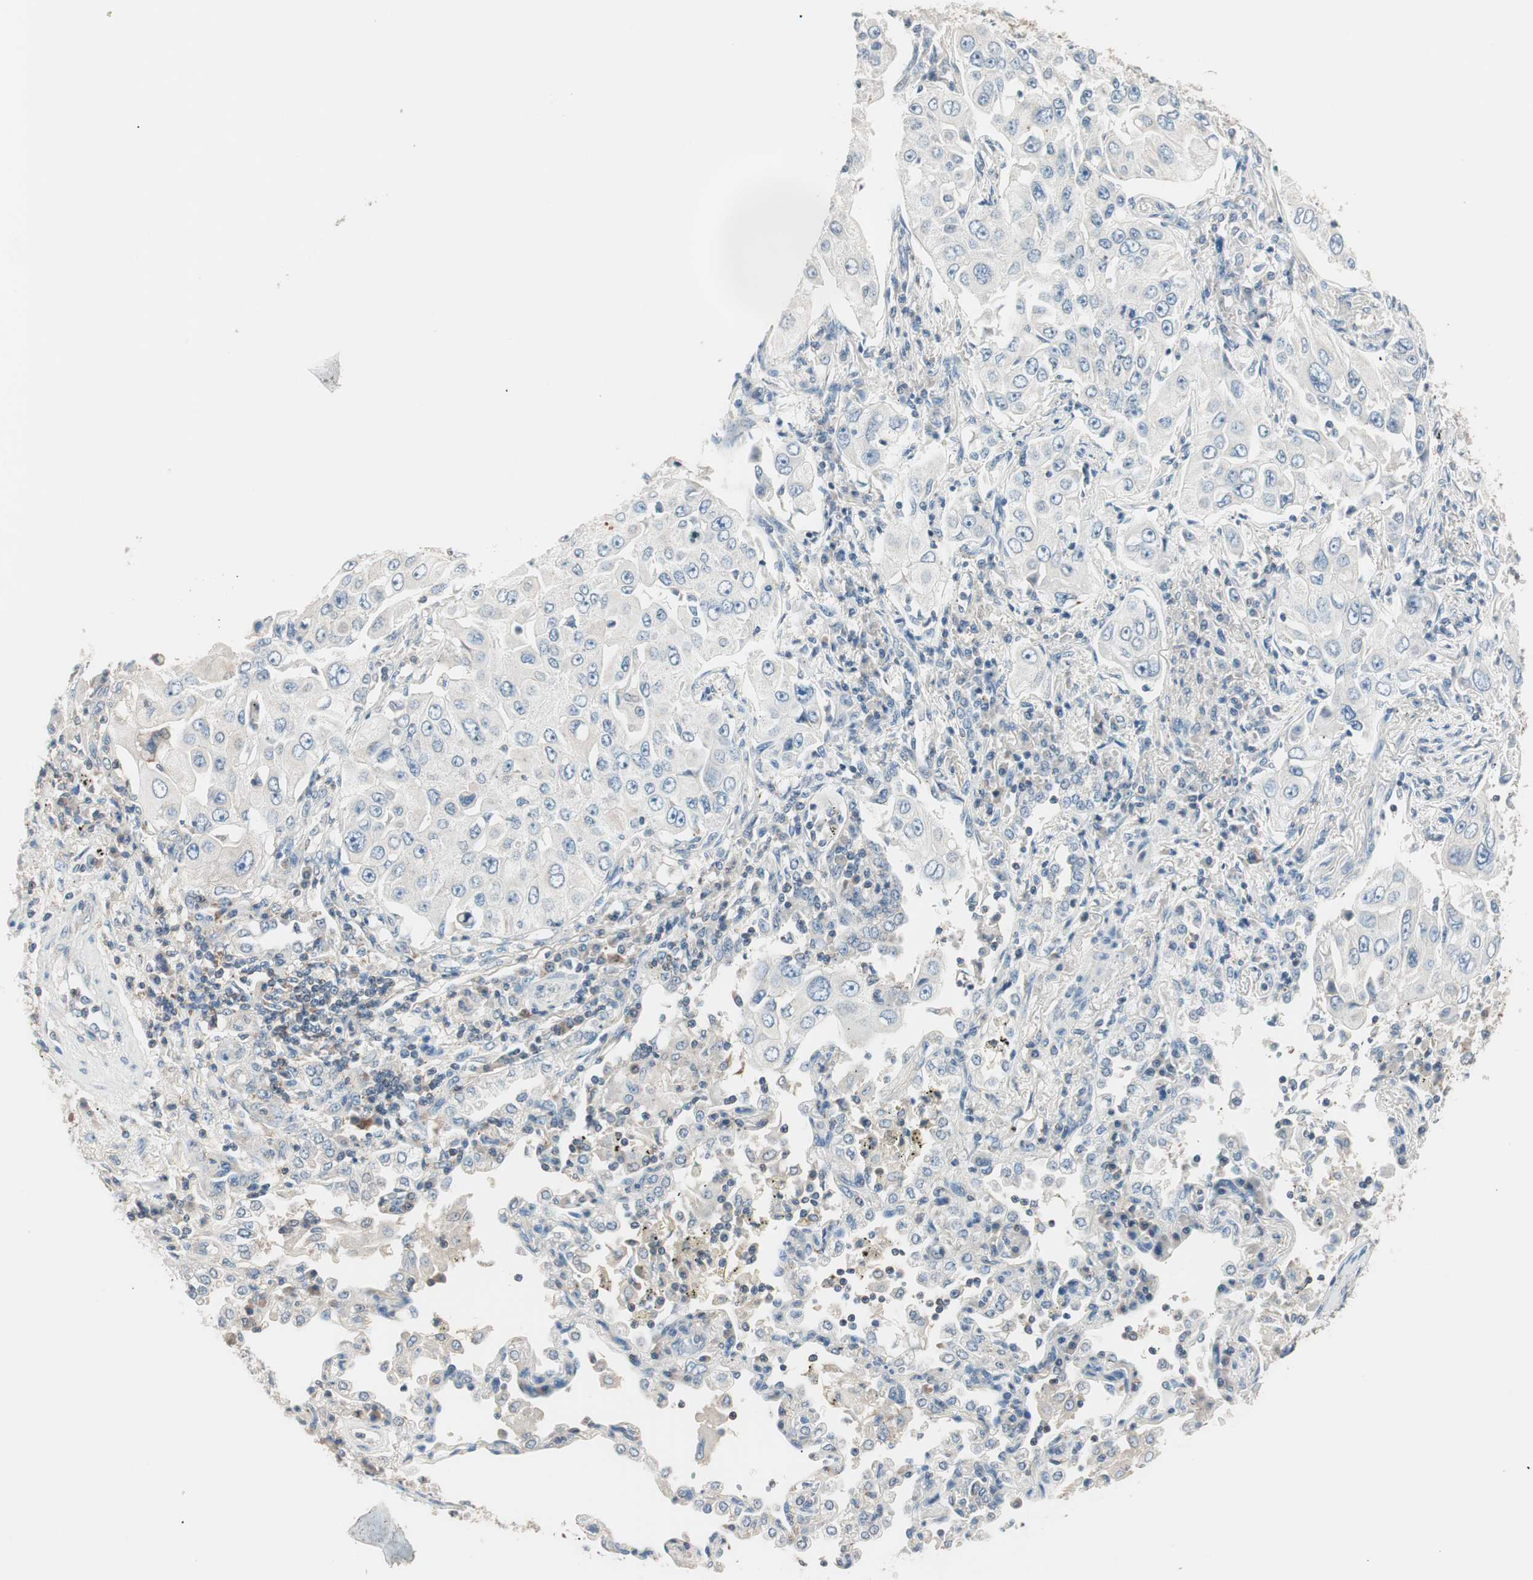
{"staining": {"intensity": "negative", "quantity": "none", "location": "none"}, "tissue": "lung cancer", "cell_type": "Tumor cells", "image_type": "cancer", "snomed": [{"axis": "morphology", "description": "Adenocarcinoma, NOS"}, {"axis": "topography", "description": "Lung"}], "caption": "This is a micrograph of immunohistochemistry (IHC) staining of lung adenocarcinoma, which shows no positivity in tumor cells.", "gene": "RAD54B", "patient": {"sex": "male", "age": 84}}